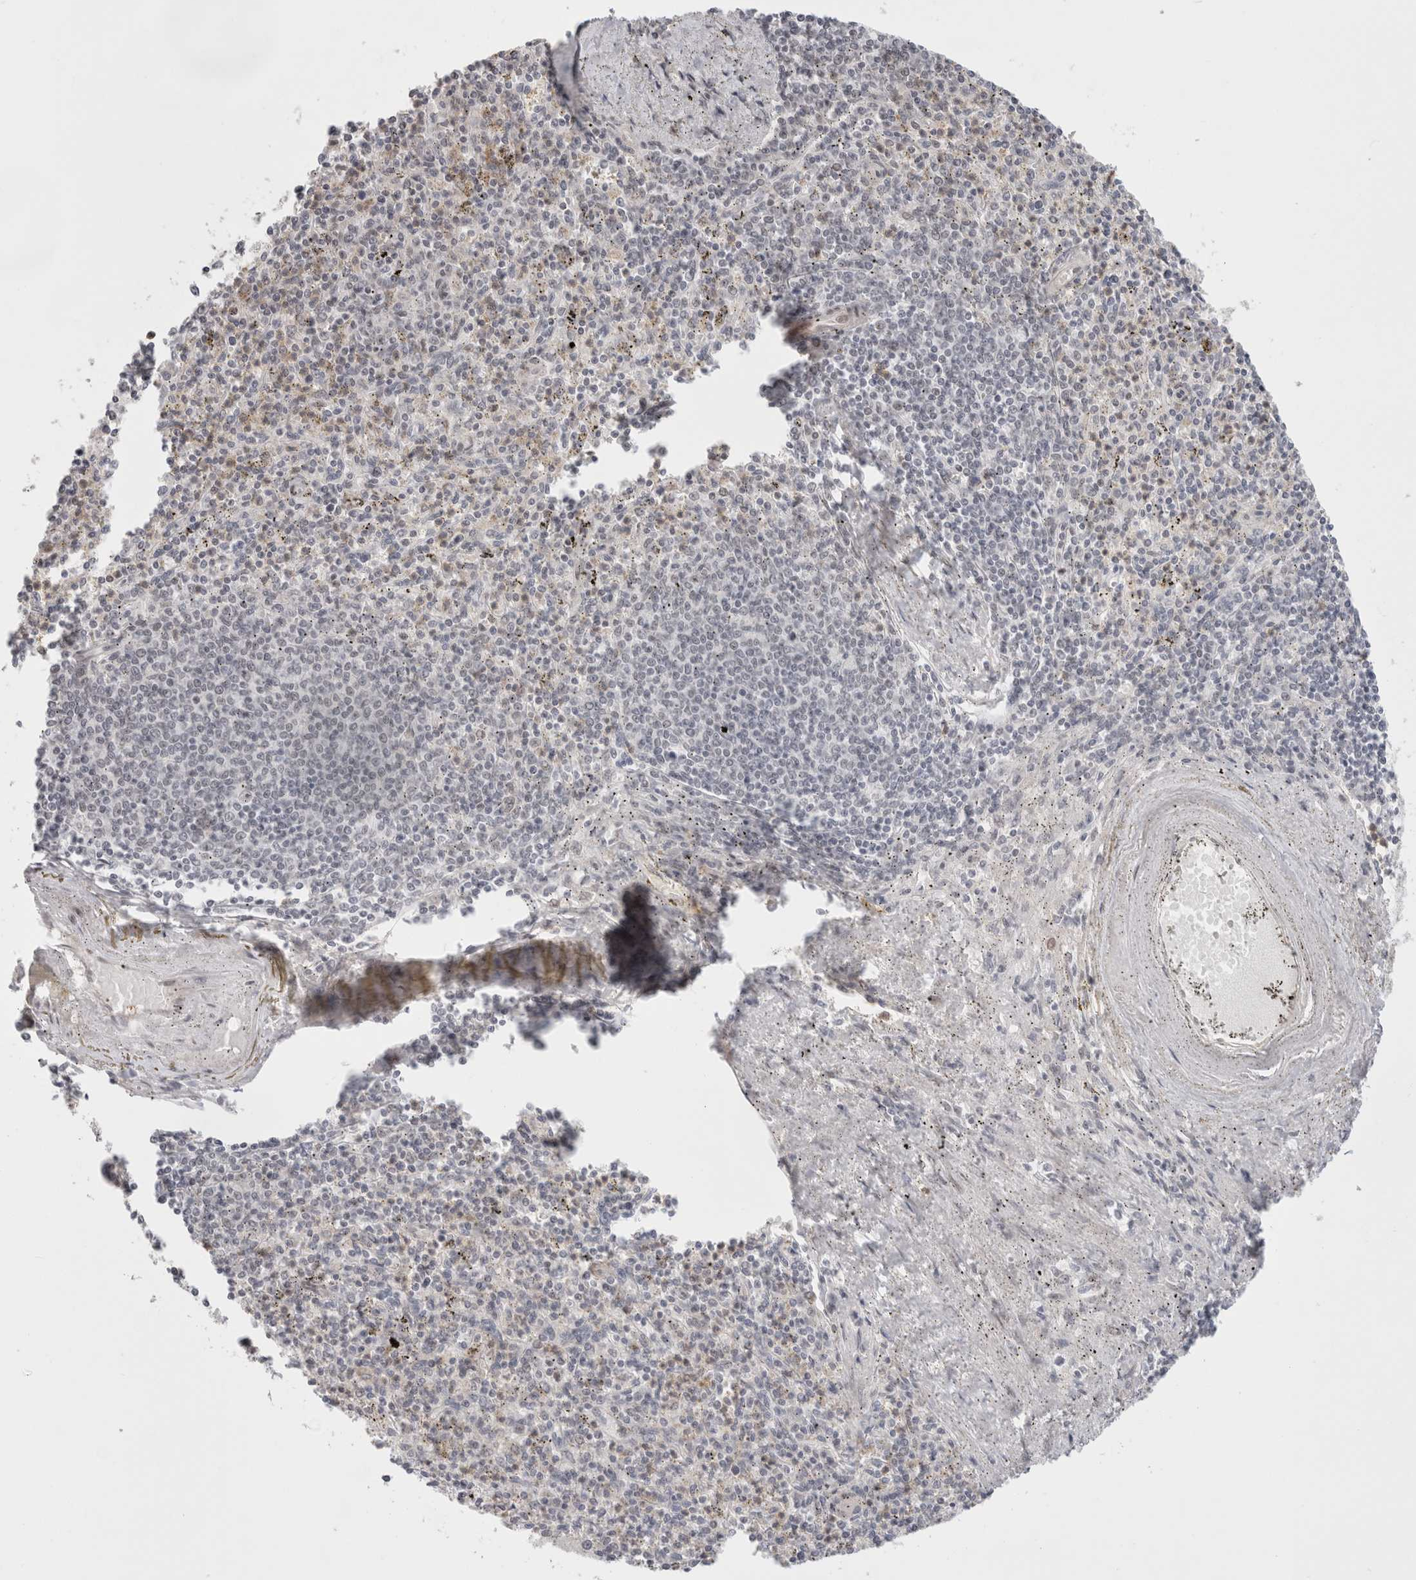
{"staining": {"intensity": "weak", "quantity": "<25%", "location": "cytoplasmic/membranous"}, "tissue": "spleen", "cell_type": "Cells in red pulp", "image_type": "normal", "snomed": [{"axis": "morphology", "description": "Normal tissue, NOS"}, {"axis": "topography", "description": "Spleen"}], "caption": "Immunohistochemistry micrograph of normal spleen: human spleen stained with DAB displays no significant protein positivity in cells in red pulp.", "gene": "SENP6", "patient": {"sex": "male", "age": 72}}